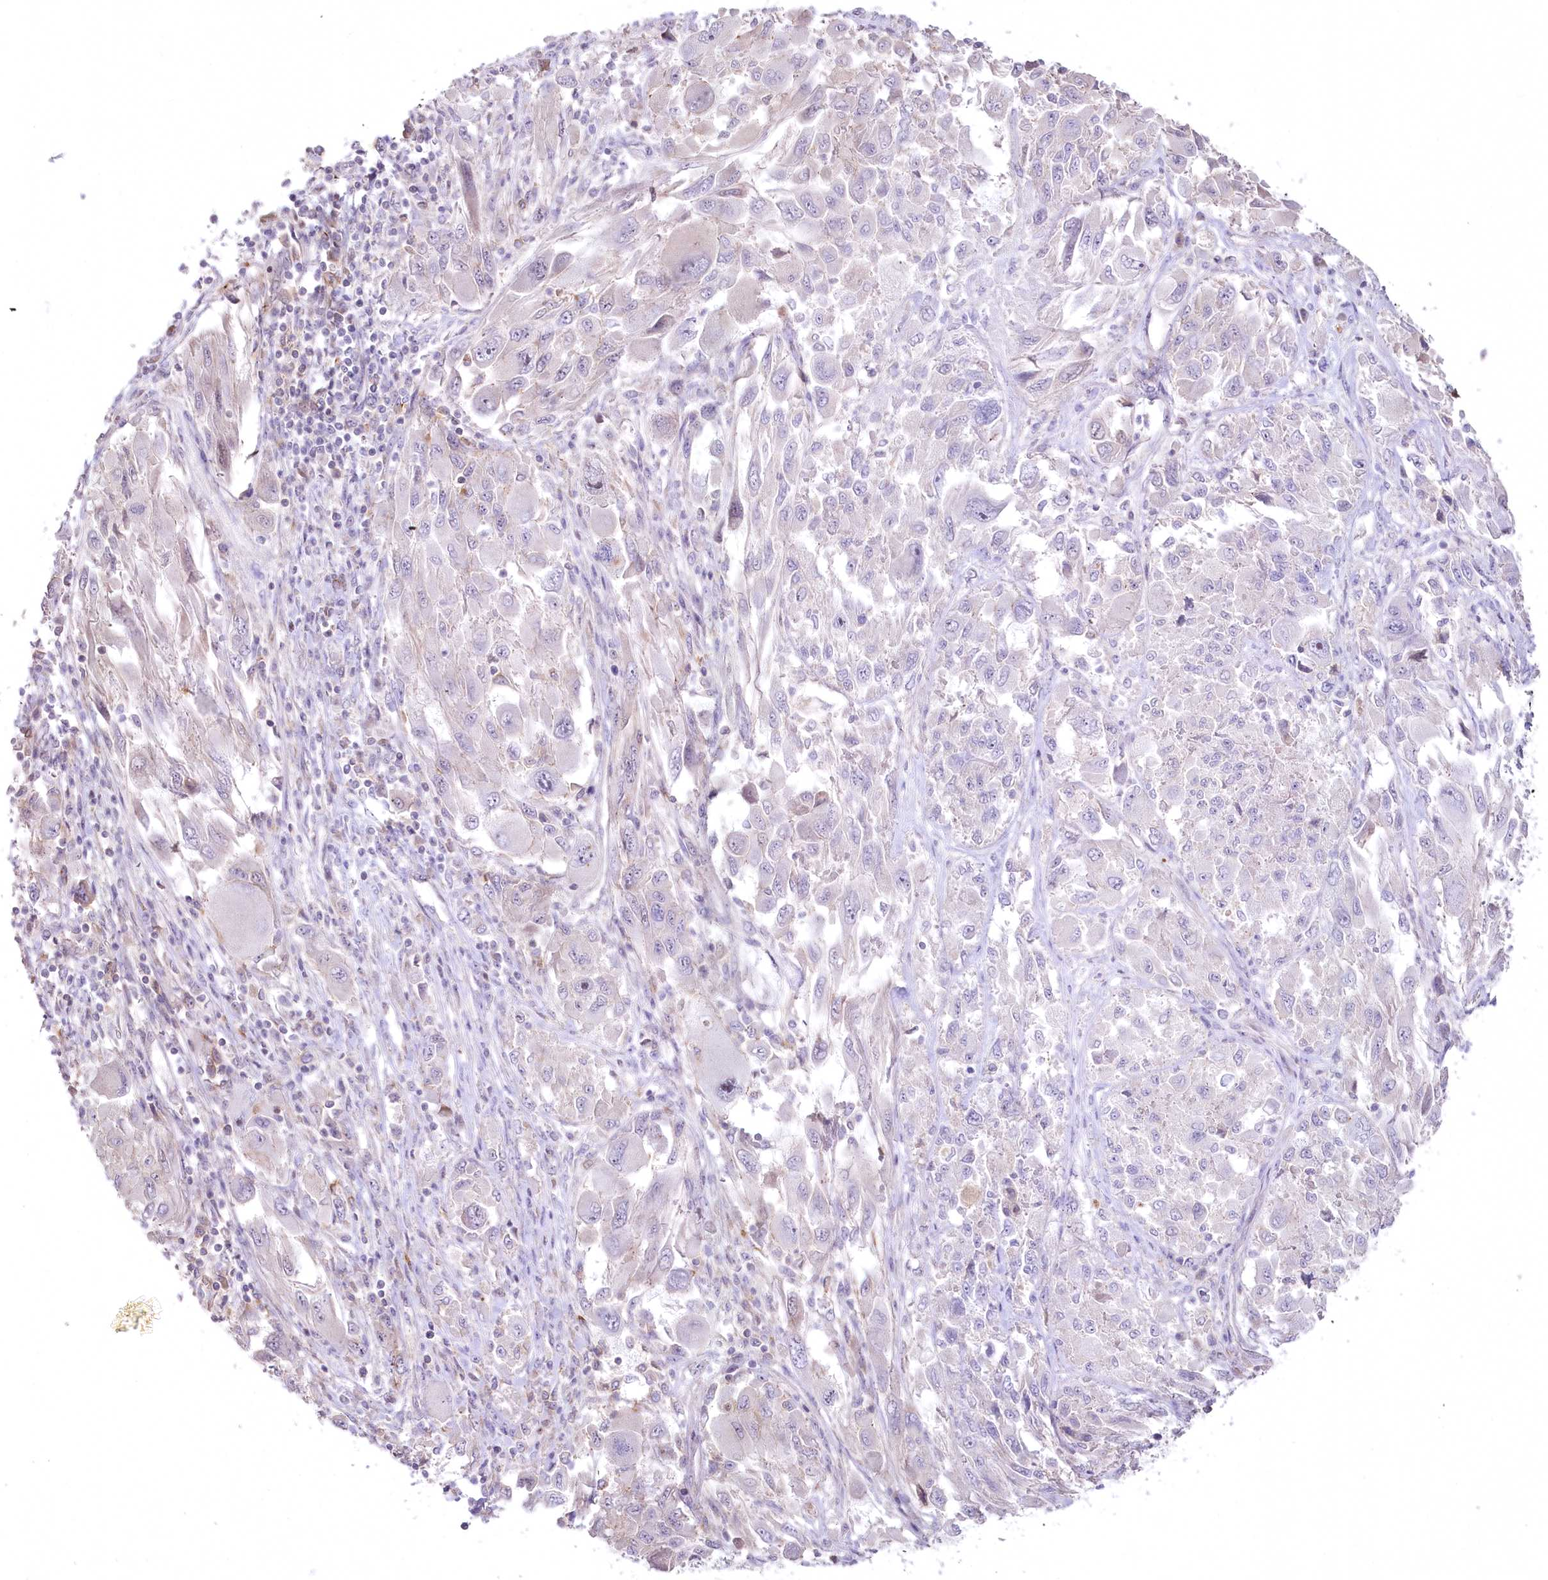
{"staining": {"intensity": "negative", "quantity": "none", "location": "none"}, "tissue": "melanoma", "cell_type": "Tumor cells", "image_type": "cancer", "snomed": [{"axis": "morphology", "description": "Malignant melanoma, NOS"}, {"axis": "topography", "description": "Skin"}], "caption": "Human malignant melanoma stained for a protein using IHC shows no staining in tumor cells.", "gene": "SLC6A11", "patient": {"sex": "female", "age": 91}}